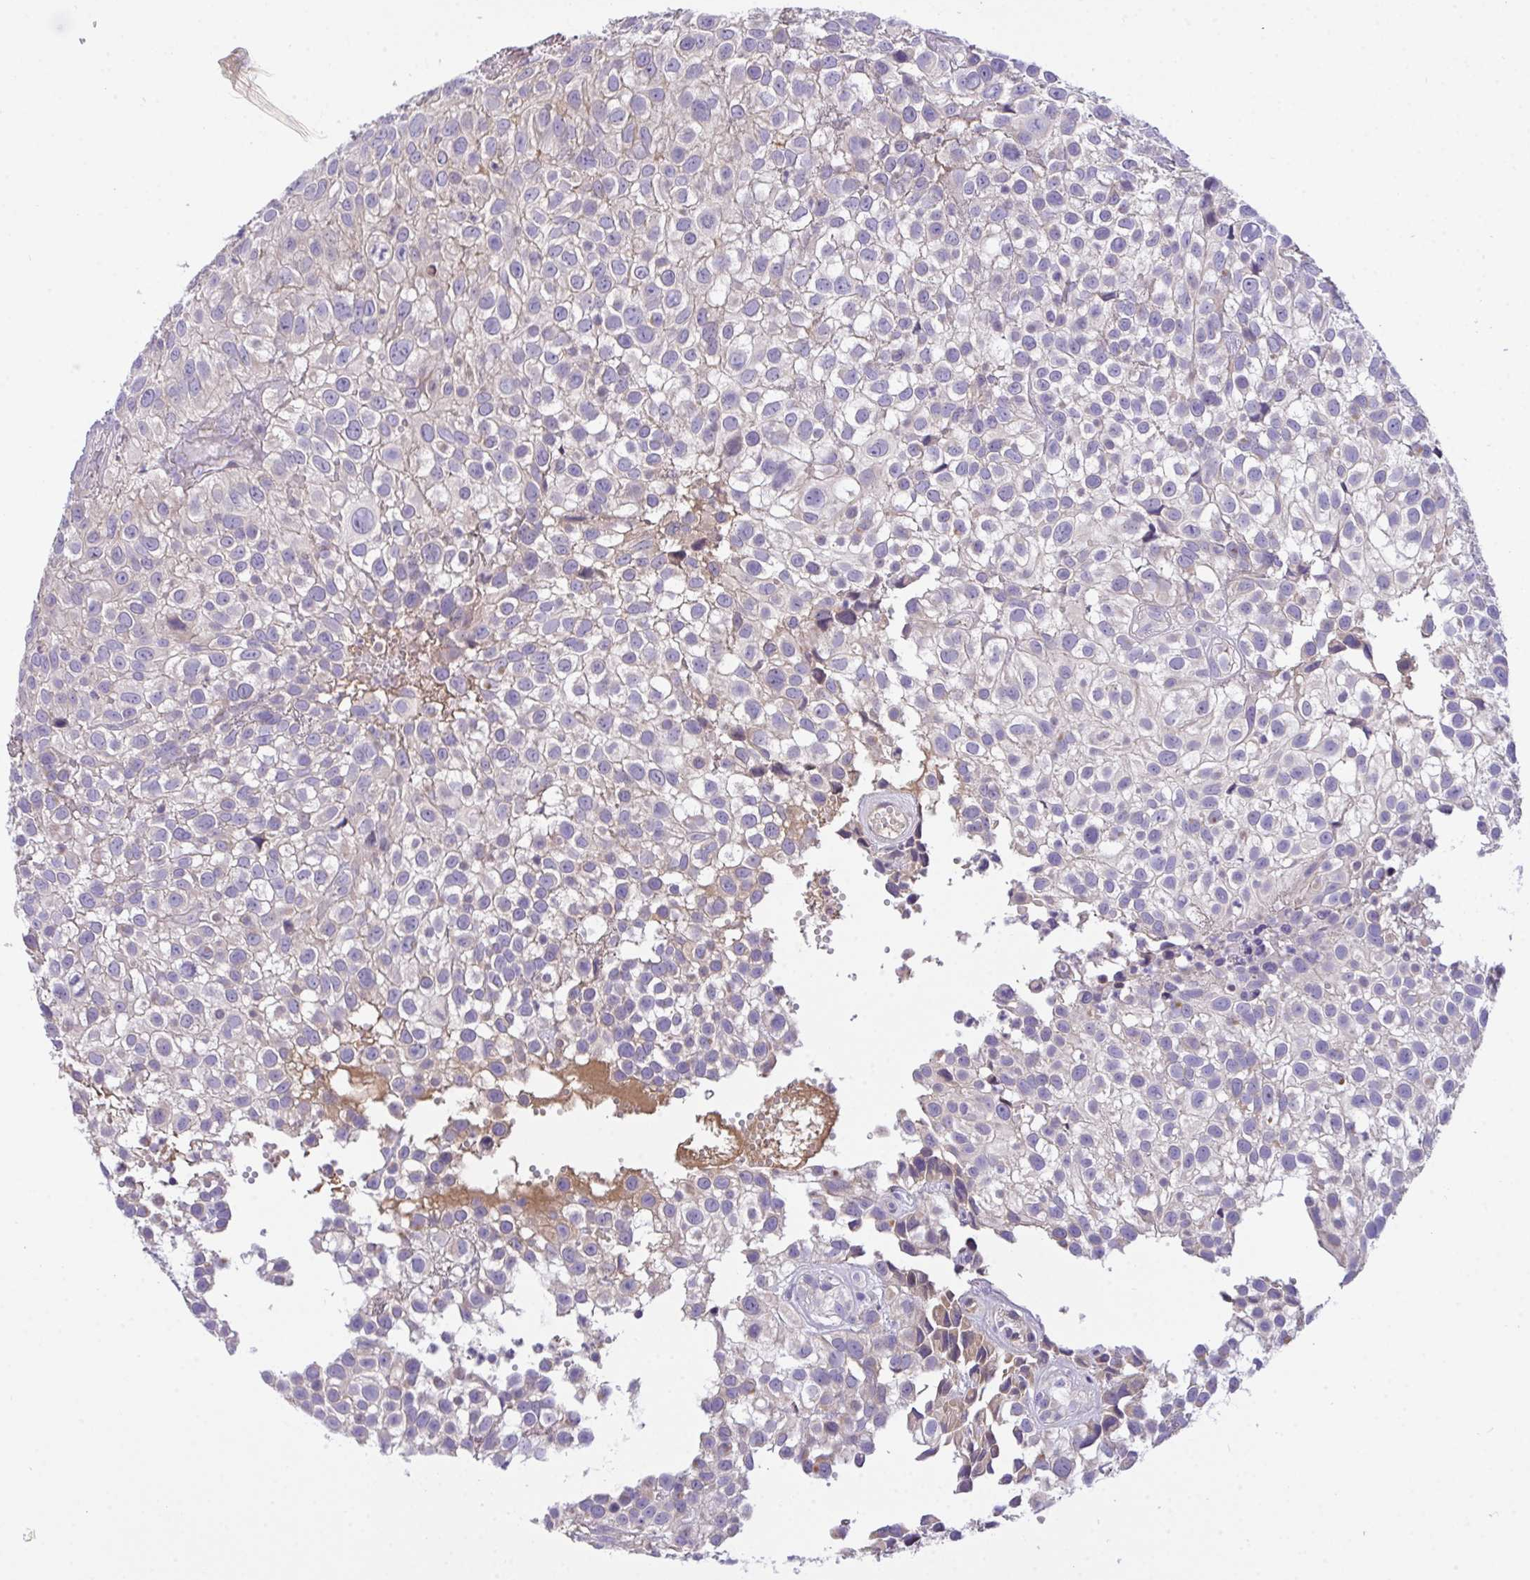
{"staining": {"intensity": "negative", "quantity": "none", "location": "none"}, "tissue": "urothelial cancer", "cell_type": "Tumor cells", "image_type": "cancer", "snomed": [{"axis": "morphology", "description": "Urothelial carcinoma, High grade"}, {"axis": "topography", "description": "Urinary bladder"}], "caption": "Immunohistochemical staining of human high-grade urothelial carcinoma demonstrates no significant expression in tumor cells.", "gene": "ZNF581", "patient": {"sex": "male", "age": 56}}